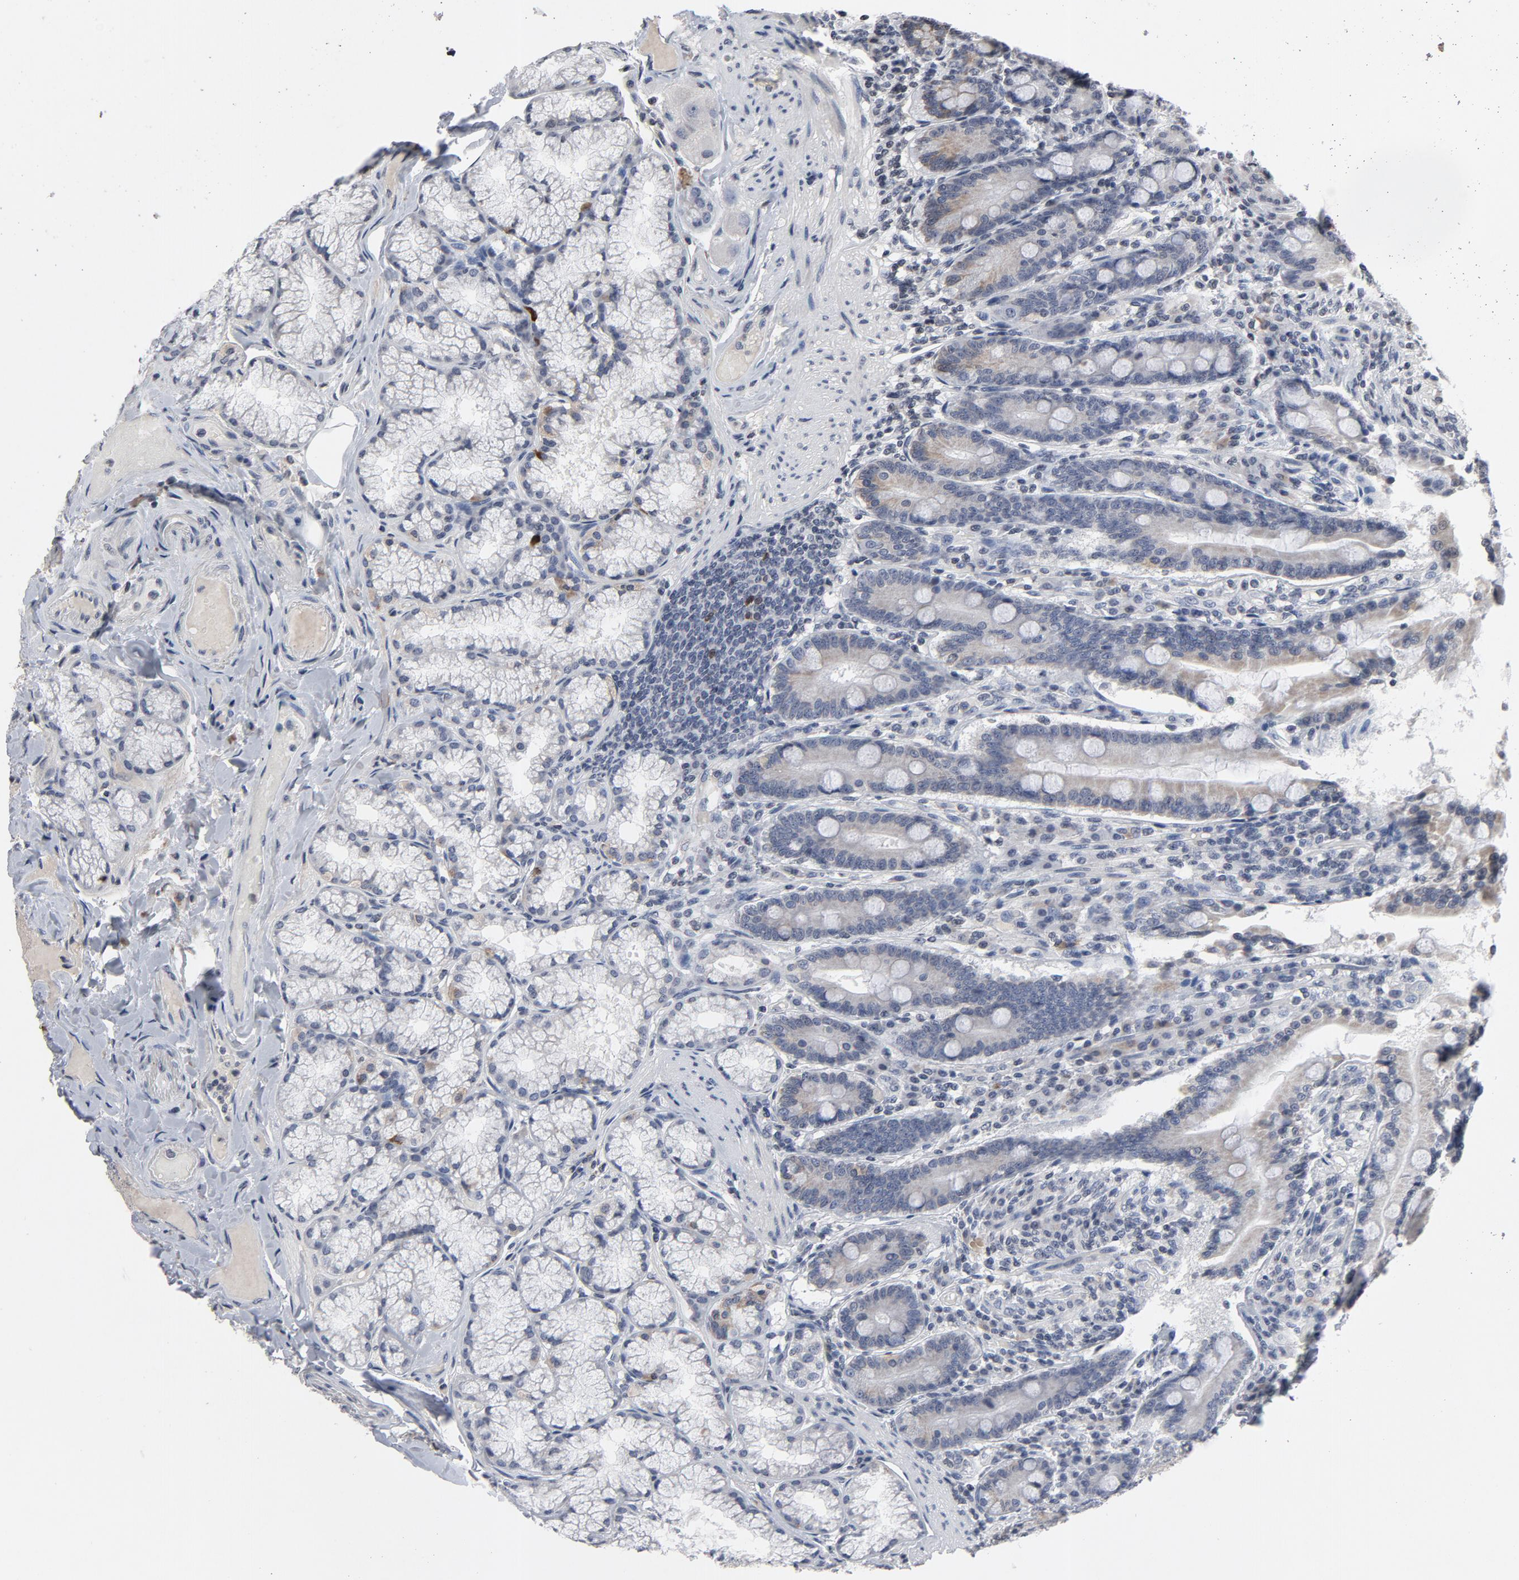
{"staining": {"intensity": "negative", "quantity": "none", "location": "none"}, "tissue": "duodenum", "cell_type": "Glandular cells", "image_type": "normal", "snomed": [{"axis": "morphology", "description": "Normal tissue, NOS"}, {"axis": "topography", "description": "Duodenum"}], "caption": "An IHC image of benign duodenum is shown. There is no staining in glandular cells of duodenum.", "gene": "TCL1A", "patient": {"sex": "female", "age": 64}}